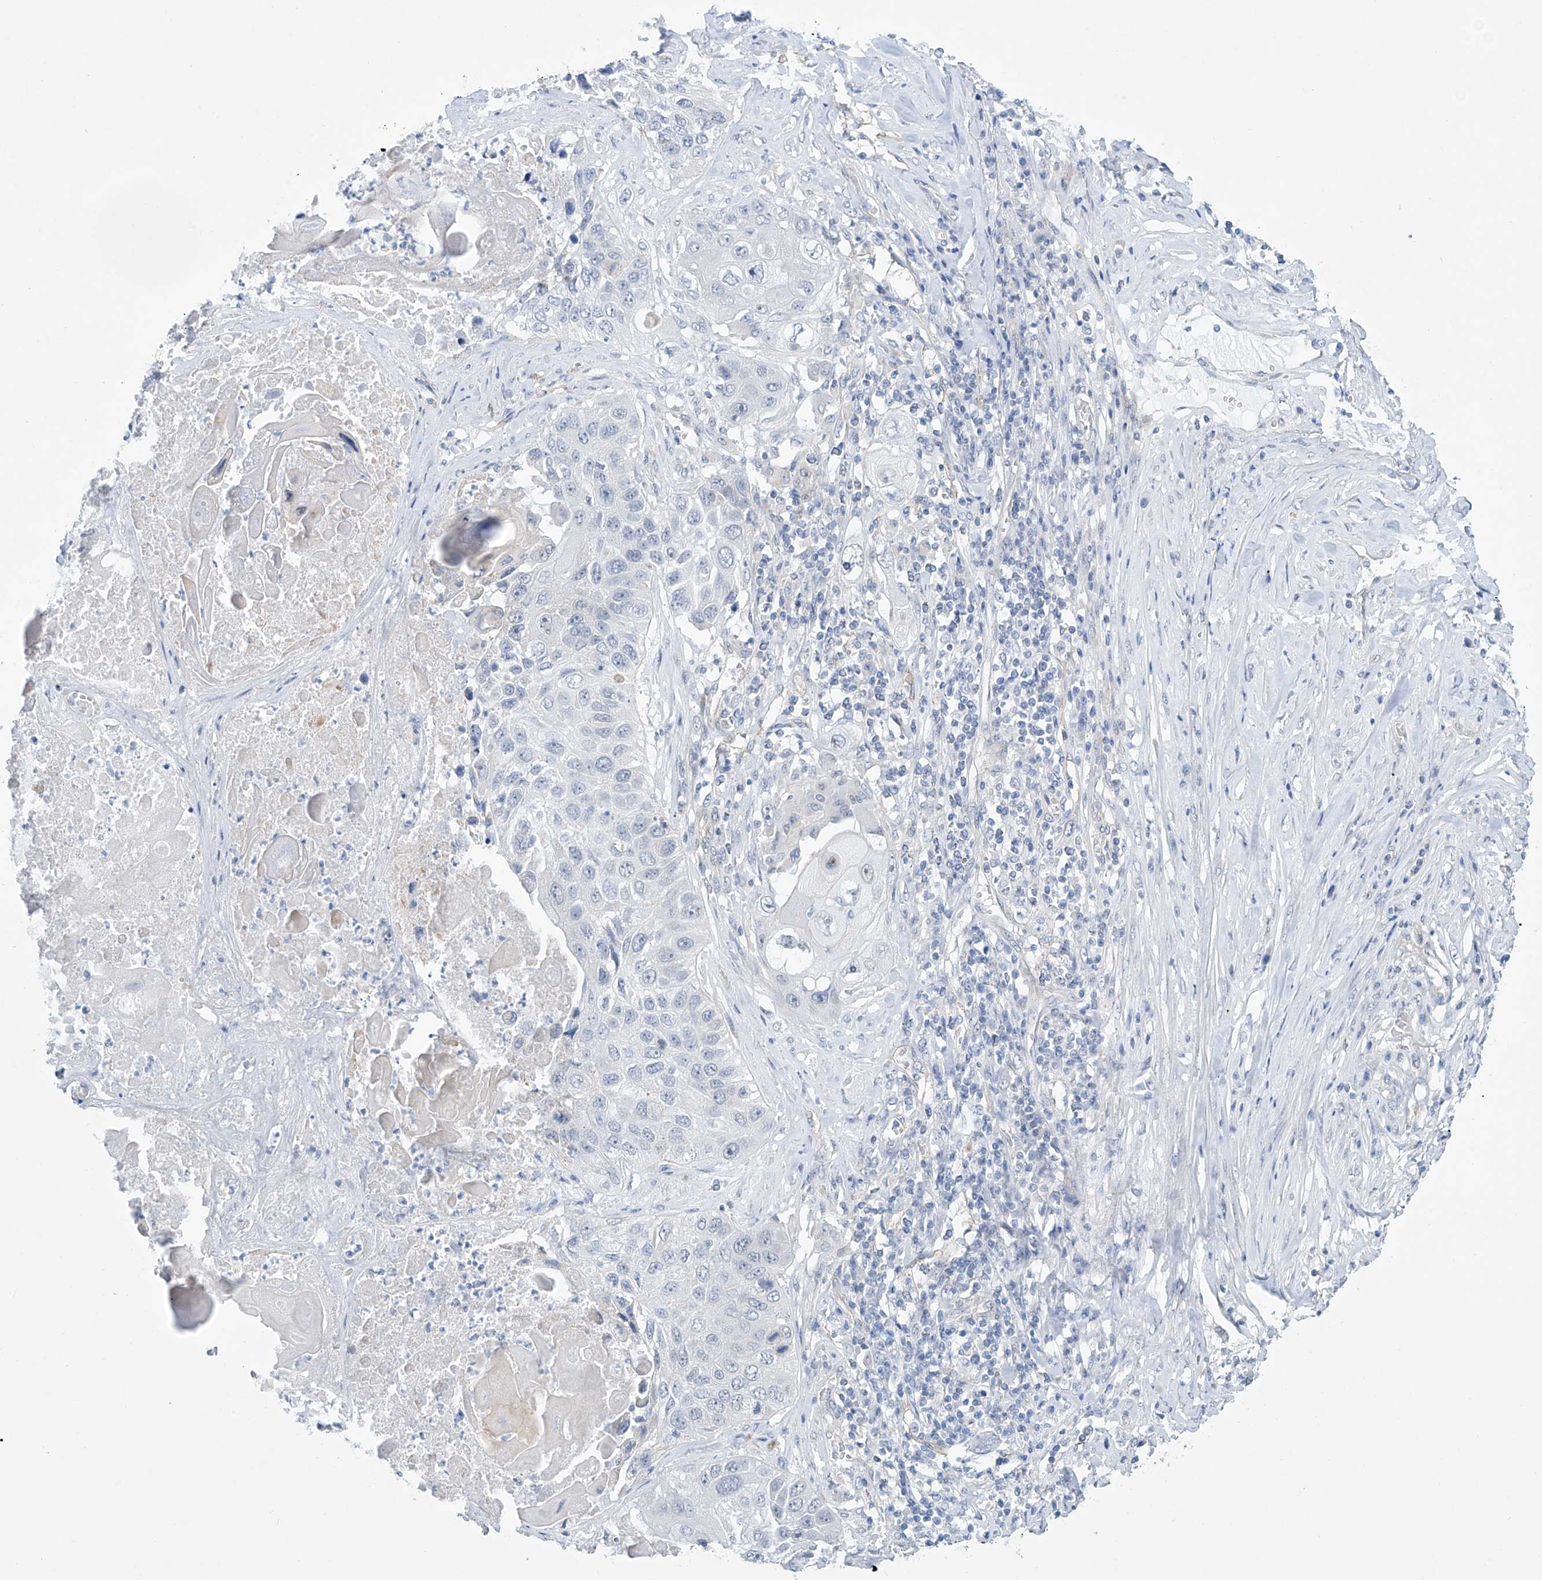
{"staining": {"intensity": "negative", "quantity": "none", "location": "none"}, "tissue": "lung cancer", "cell_type": "Tumor cells", "image_type": "cancer", "snomed": [{"axis": "morphology", "description": "Squamous cell carcinoma, NOS"}, {"axis": "topography", "description": "Lung"}], "caption": "Protein analysis of lung cancer shows no significant expression in tumor cells. The staining is performed using DAB brown chromogen with nuclei counter-stained in using hematoxylin.", "gene": "ABHD13", "patient": {"sex": "male", "age": 61}}